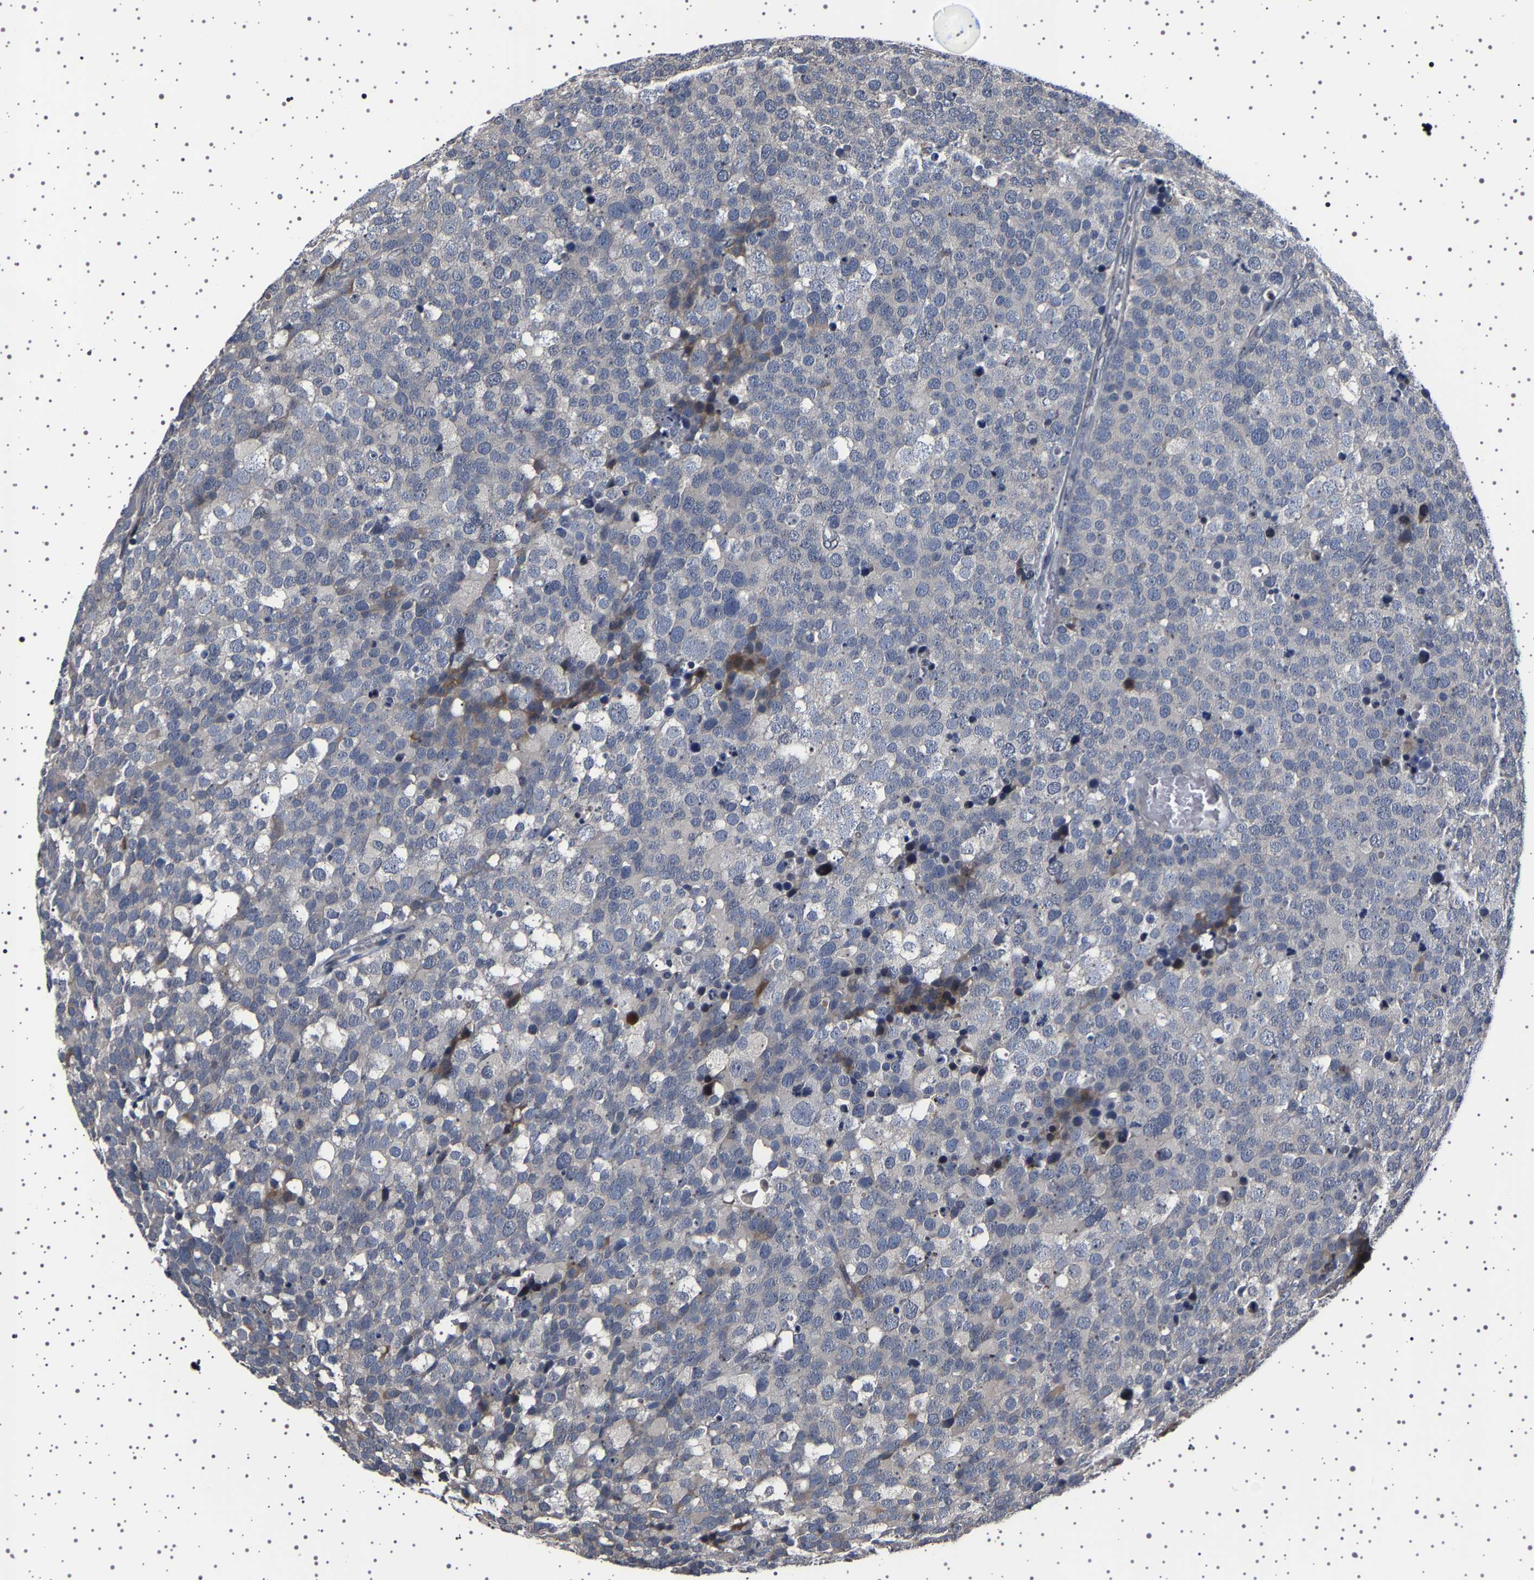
{"staining": {"intensity": "negative", "quantity": "none", "location": "none"}, "tissue": "testis cancer", "cell_type": "Tumor cells", "image_type": "cancer", "snomed": [{"axis": "morphology", "description": "Seminoma, NOS"}, {"axis": "topography", "description": "Testis"}], "caption": "The micrograph exhibits no staining of tumor cells in testis cancer.", "gene": "IL10RB", "patient": {"sex": "male", "age": 71}}